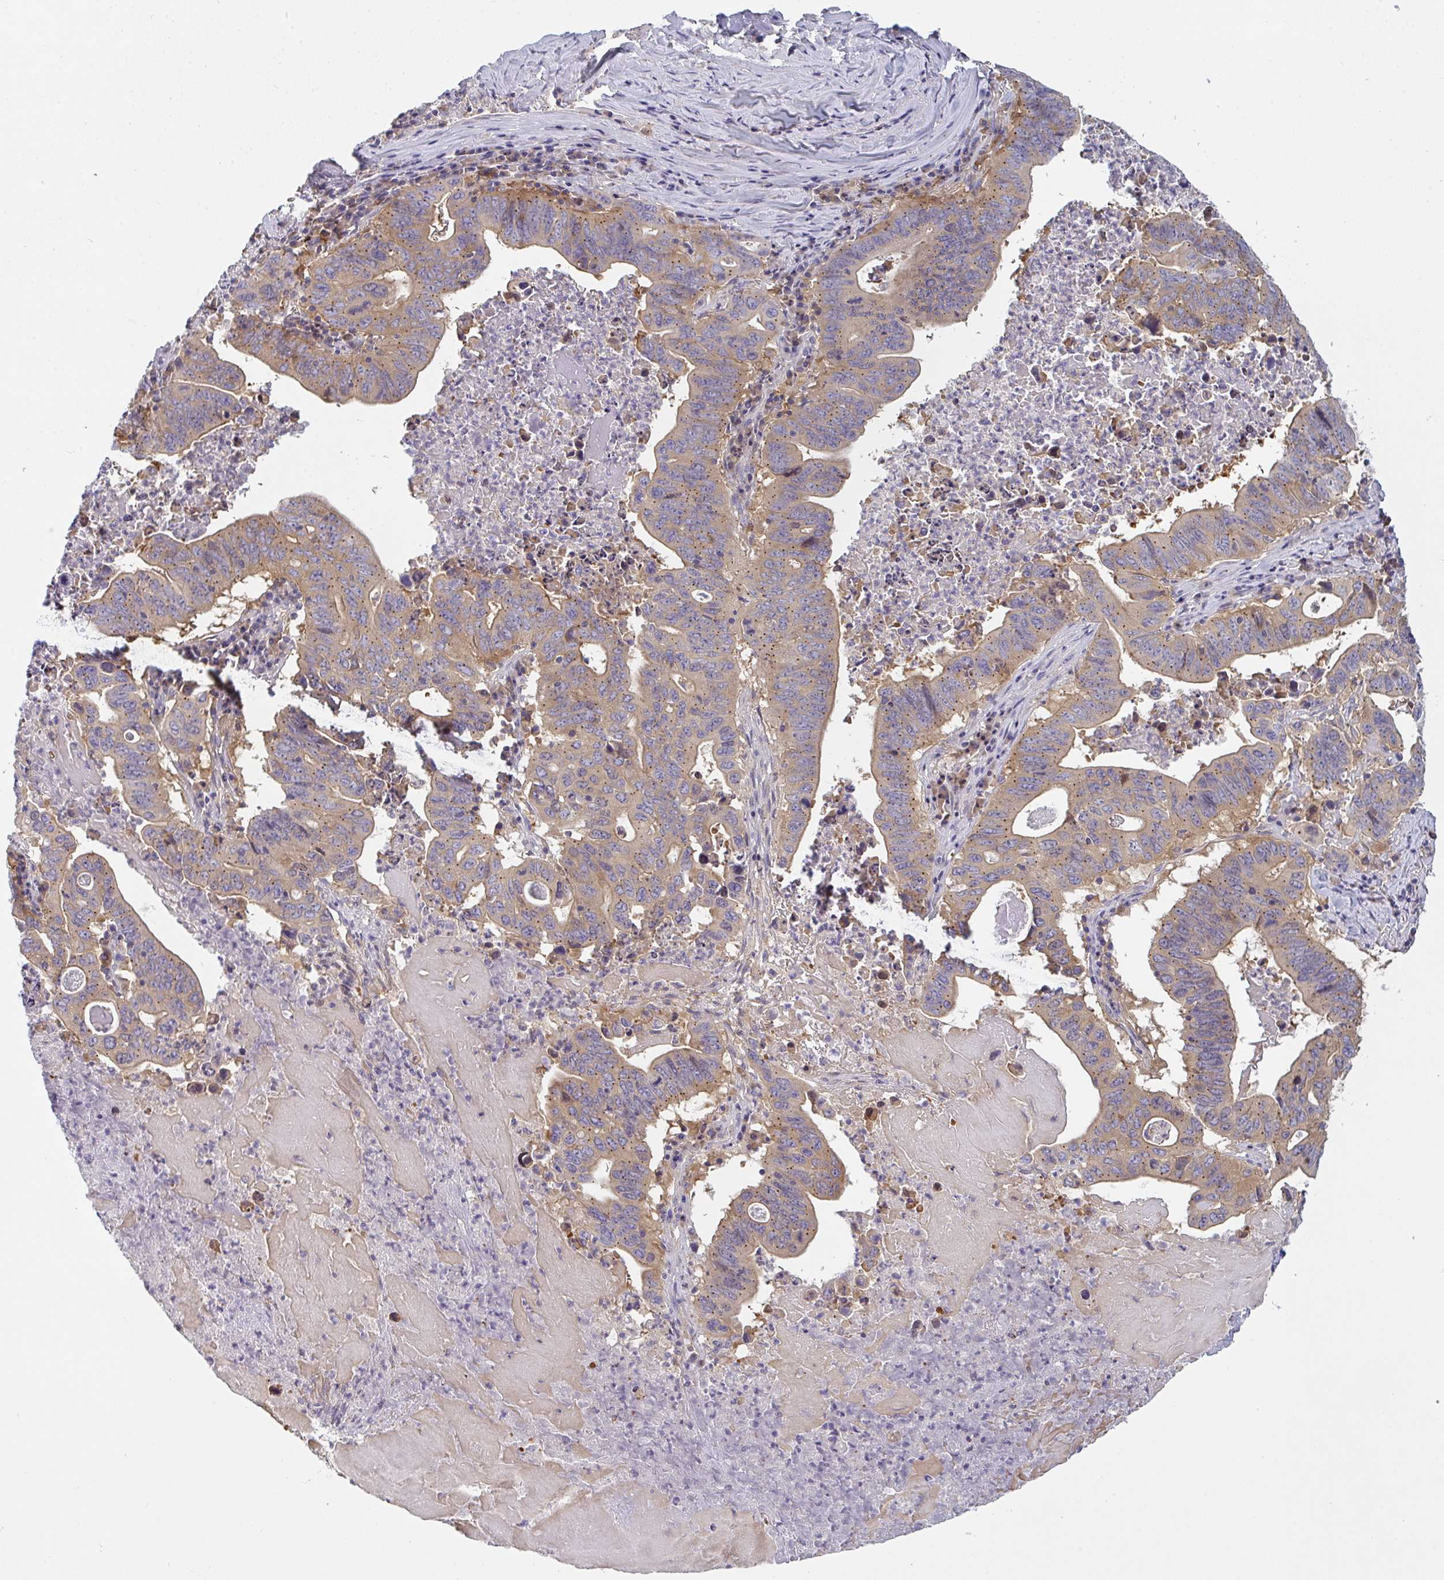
{"staining": {"intensity": "weak", "quantity": ">75%", "location": "cytoplasmic/membranous"}, "tissue": "lung cancer", "cell_type": "Tumor cells", "image_type": "cancer", "snomed": [{"axis": "morphology", "description": "Adenocarcinoma, NOS"}, {"axis": "topography", "description": "Lung"}], "caption": "Lung adenocarcinoma stained with DAB (3,3'-diaminobenzidine) immunohistochemistry (IHC) reveals low levels of weak cytoplasmic/membranous positivity in approximately >75% of tumor cells.", "gene": "SNX5", "patient": {"sex": "female", "age": 60}}